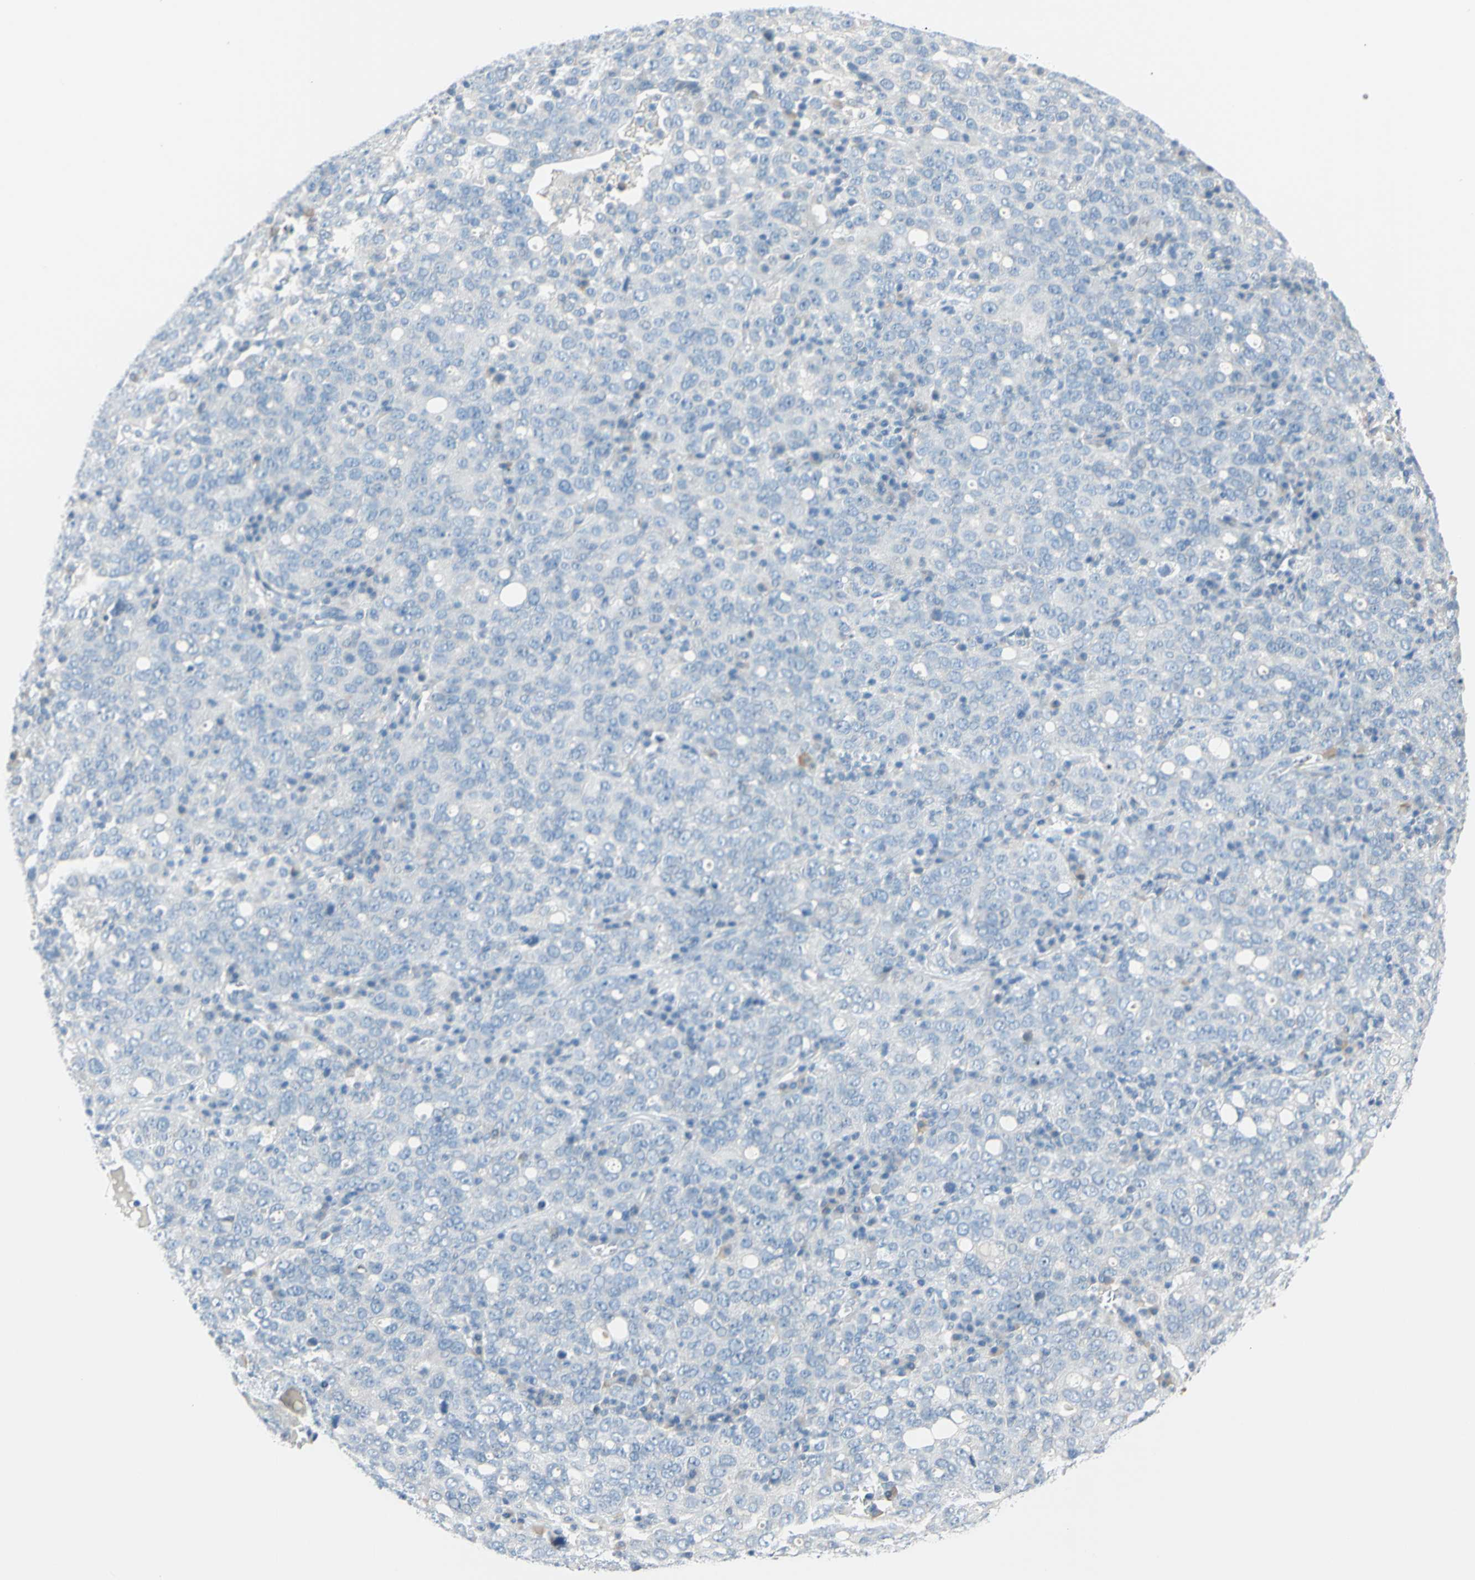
{"staining": {"intensity": "negative", "quantity": "none", "location": "none"}, "tissue": "ovarian cancer", "cell_type": "Tumor cells", "image_type": "cancer", "snomed": [{"axis": "morphology", "description": "Carcinoma, endometroid"}, {"axis": "topography", "description": "Ovary"}], "caption": "A photomicrograph of ovarian endometroid carcinoma stained for a protein demonstrates no brown staining in tumor cells. The staining was performed using DAB to visualize the protein expression in brown, while the nuclei were stained in blue with hematoxylin (Magnification: 20x).", "gene": "DCT", "patient": {"sex": "female", "age": 62}}